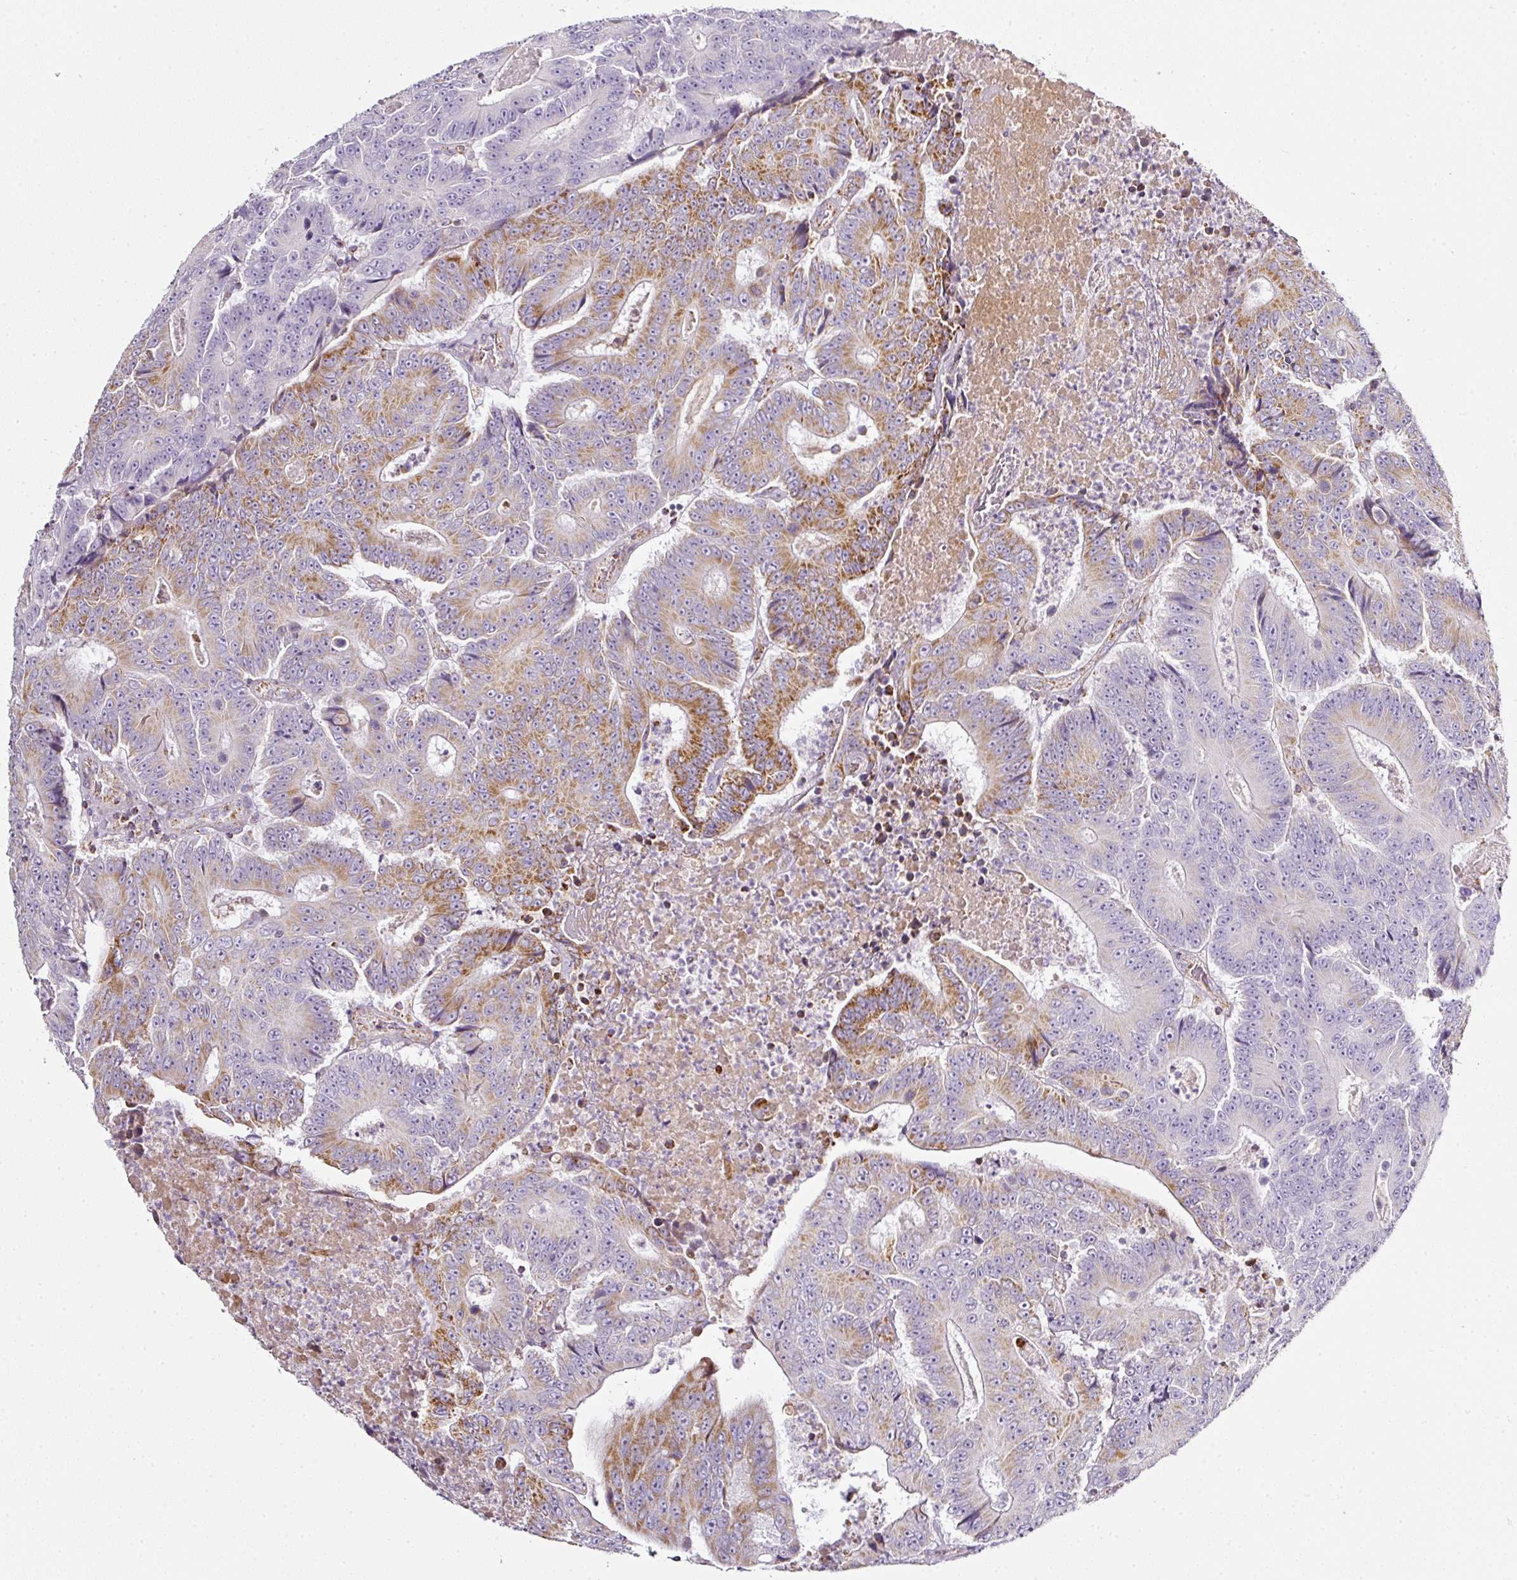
{"staining": {"intensity": "moderate", "quantity": "25%-75%", "location": "cytoplasmic/membranous"}, "tissue": "colorectal cancer", "cell_type": "Tumor cells", "image_type": "cancer", "snomed": [{"axis": "morphology", "description": "Adenocarcinoma, NOS"}, {"axis": "topography", "description": "Colon"}], "caption": "Moderate cytoplasmic/membranous protein expression is appreciated in approximately 25%-75% of tumor cells in colorectal cancer (adenocarcinoma). Using DAB (3,3'-diaminobenzidine) (brown) and hematoxylin (blue) stains, captured at high magnification using brightfield microscopy.", "gene": "SDHA", "patient": {"sex": "male", "age": 83}}